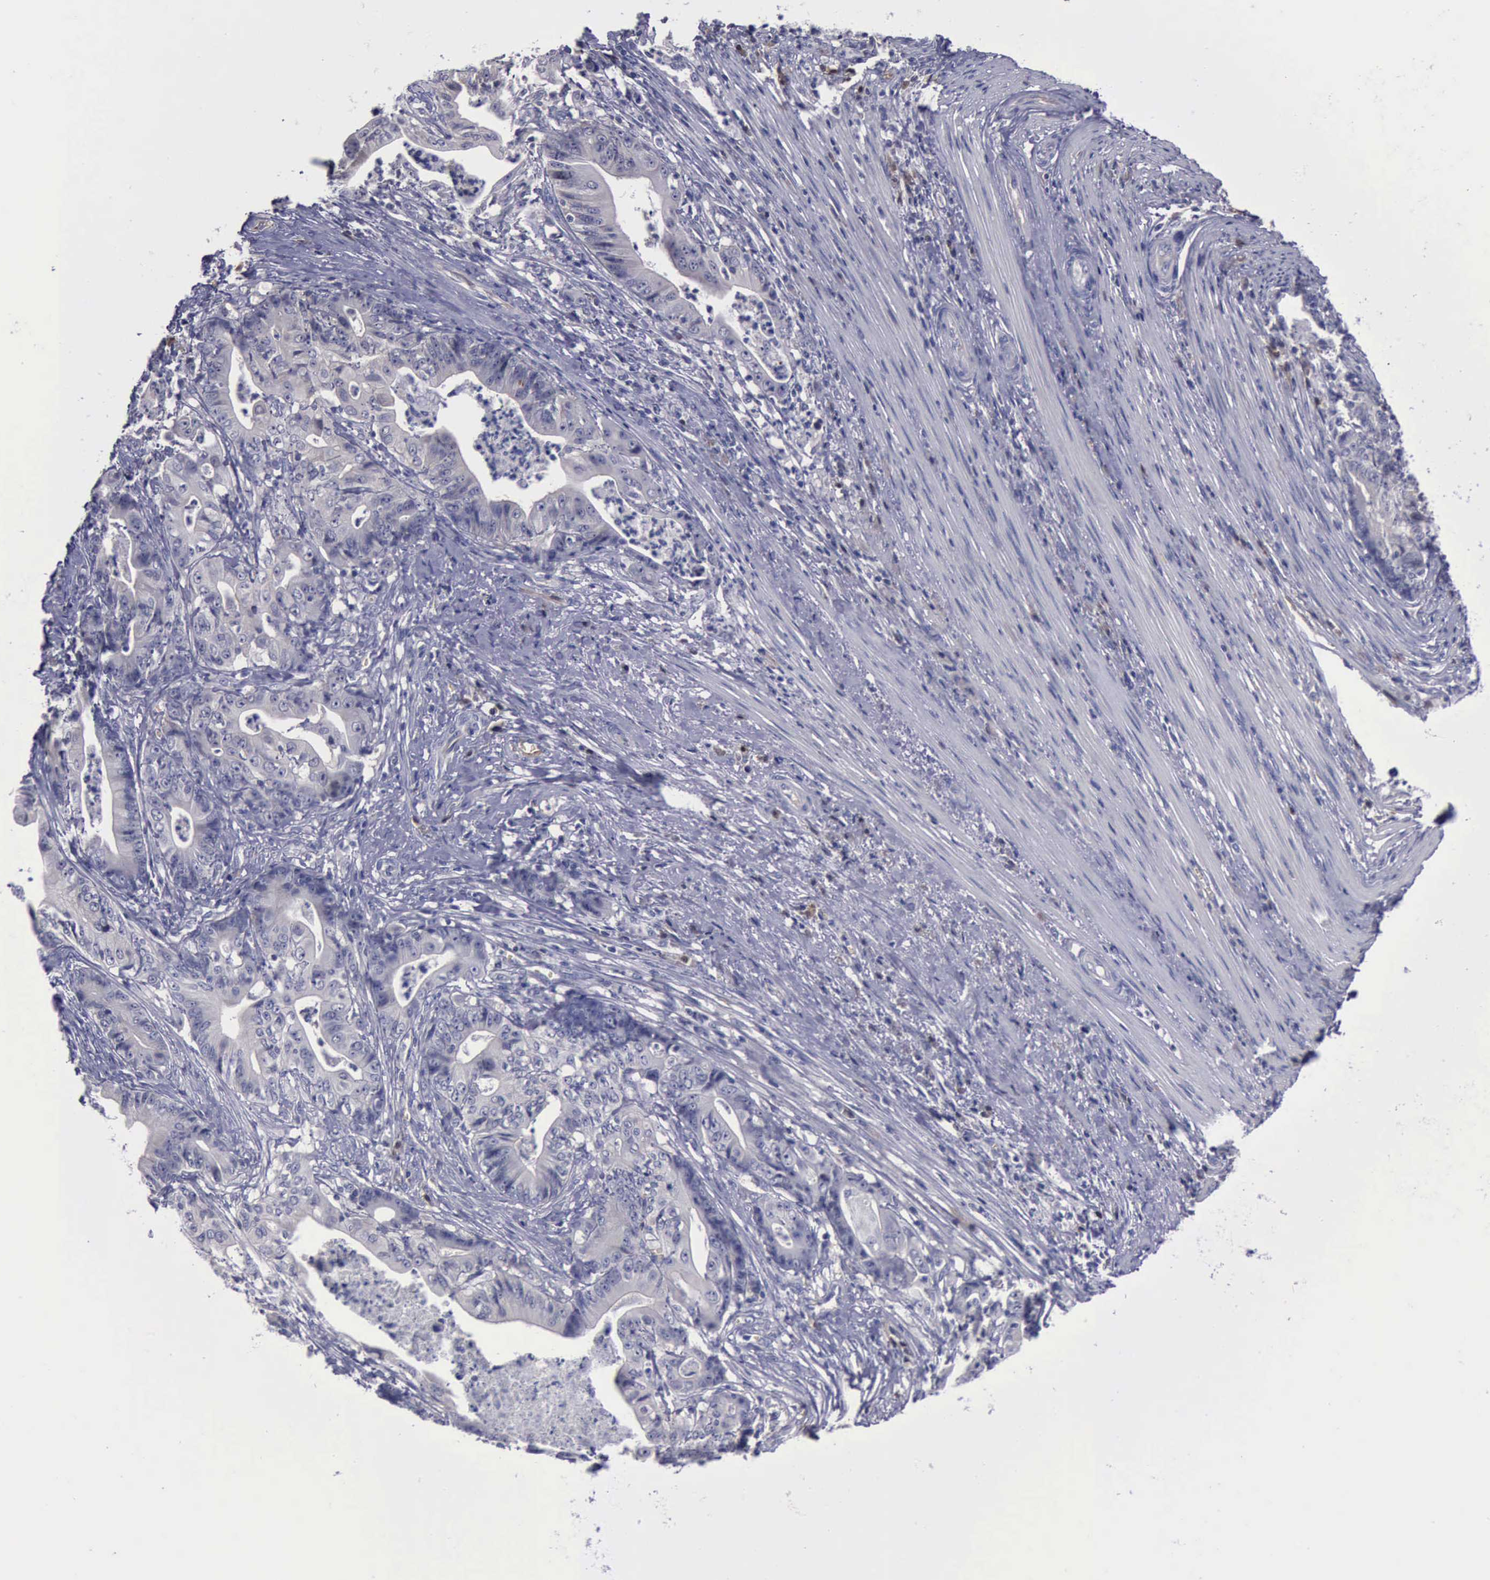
{"staining": {"intensity": "negative", "quantity": "none", "location": "none"}, "tissue": "stomach cancer", "cell_type": "Tumor cells", "image_type": "cancer", "snomed": [{"axis": "morphology", "description": "Adenocarcinoma, NOS"}, {"axis": "topography", "description": "Stomach, lower"}], "caption": "Tumor cells are negative for protein expression in human stomach cancer. (Immunohistochemistry (ihc), brightfield microscopy, high magnification).", "gene": "CEP128", "patient": {"sex": "female", "age": 86}}